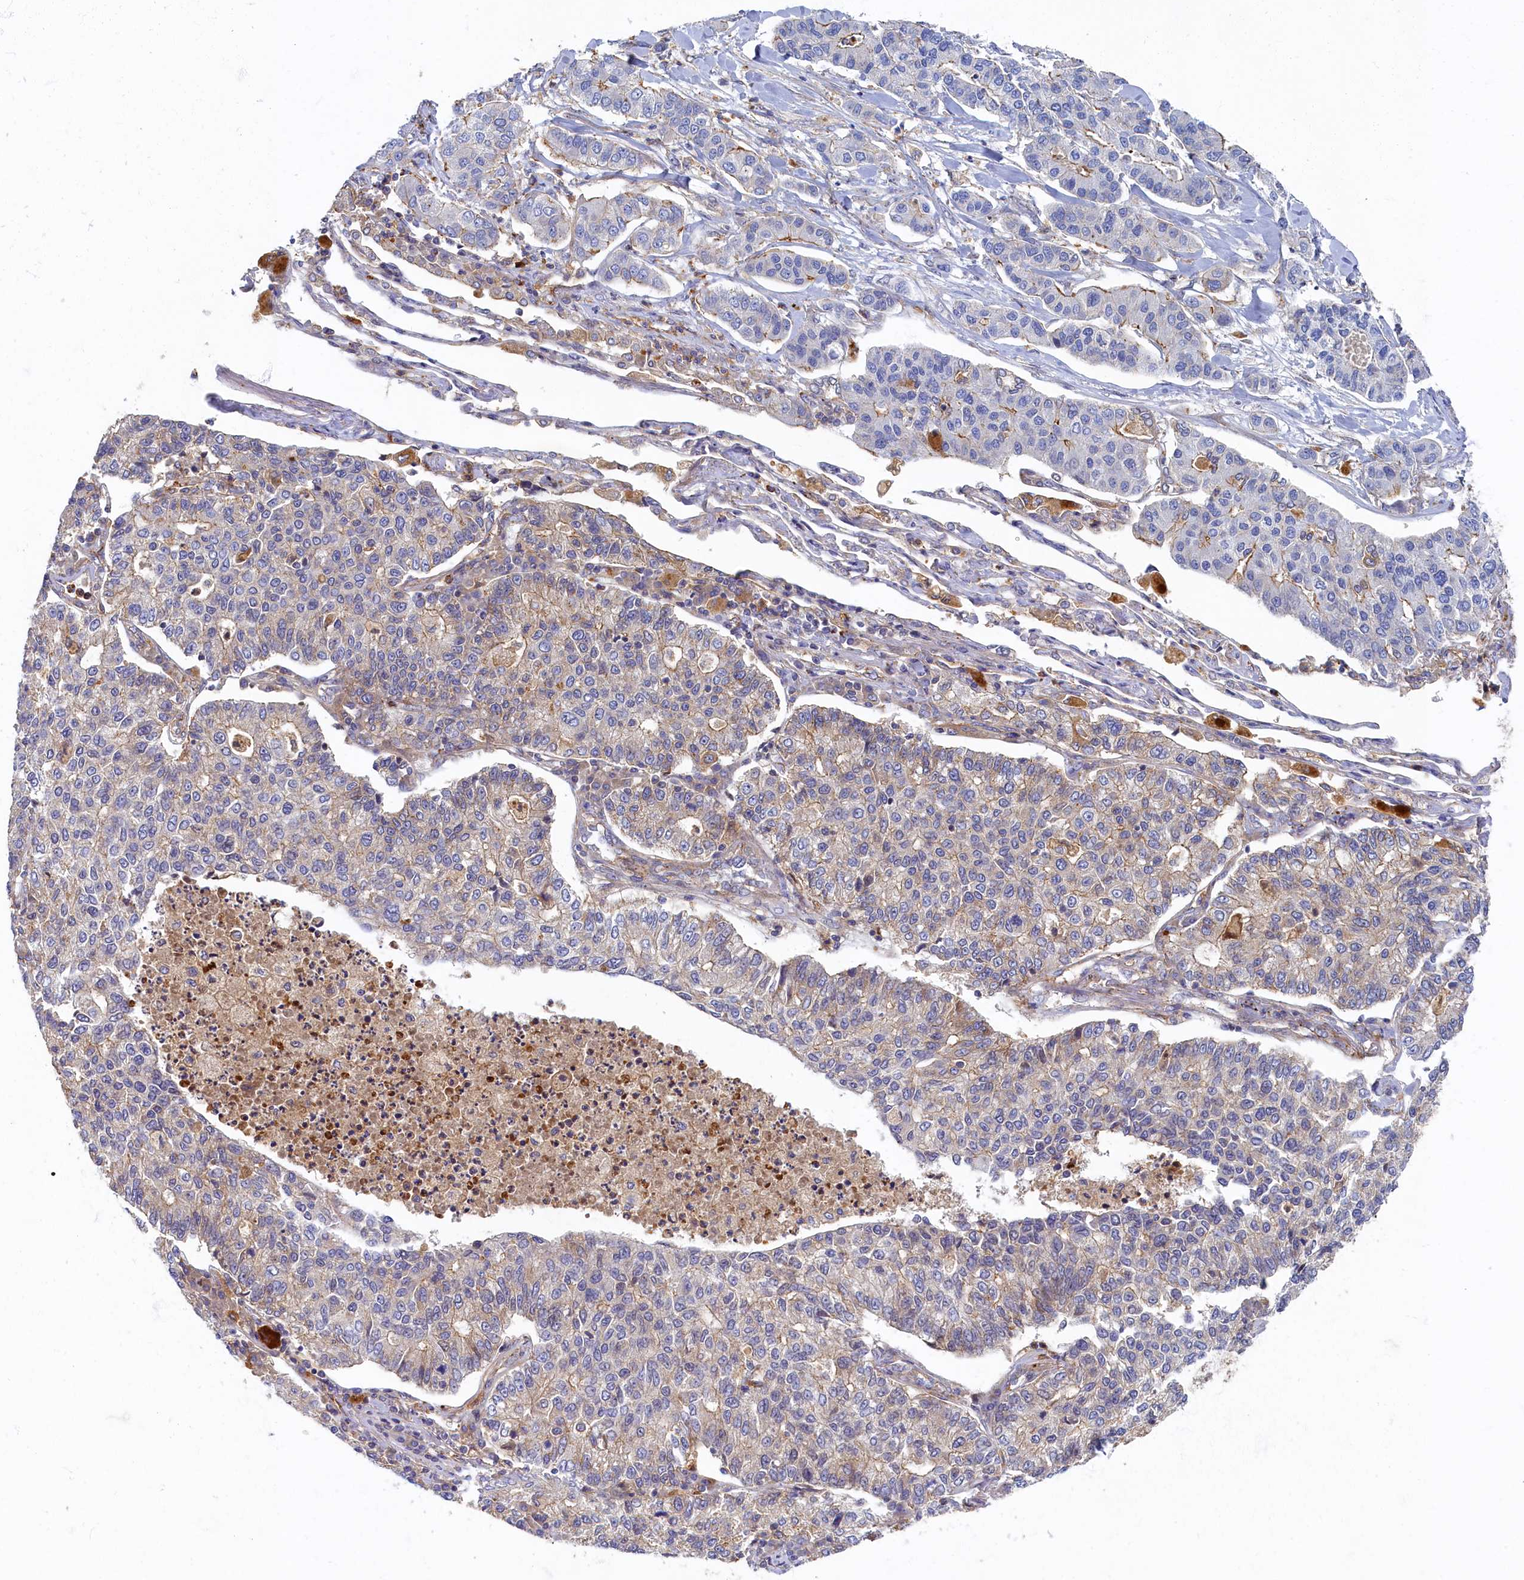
{"staining": {"intensity": "weak", "quantity": "<25%", "location": "cytoplasmic/membranous"}, "tissue": "lung cancer", "cell_type": "Tumor cells", "image_type": "cancer", "snomed": [{"axis": "morphology", "description": "Adenocarcinoma, NOS"}, {"axis": "topography", "description": "Lung"}], "caption": "Histopathology image shows no protein staining in tumor cells of lung cancer (adenocarcinoma) tissue. The staining is performed using DAB (3,3'-diaminobenzidine) brown chromogen with nuclei counter-stained in using hematoxylin.", "gene": "PSMG2", "patient": {"sex": "male", "age": 49}}